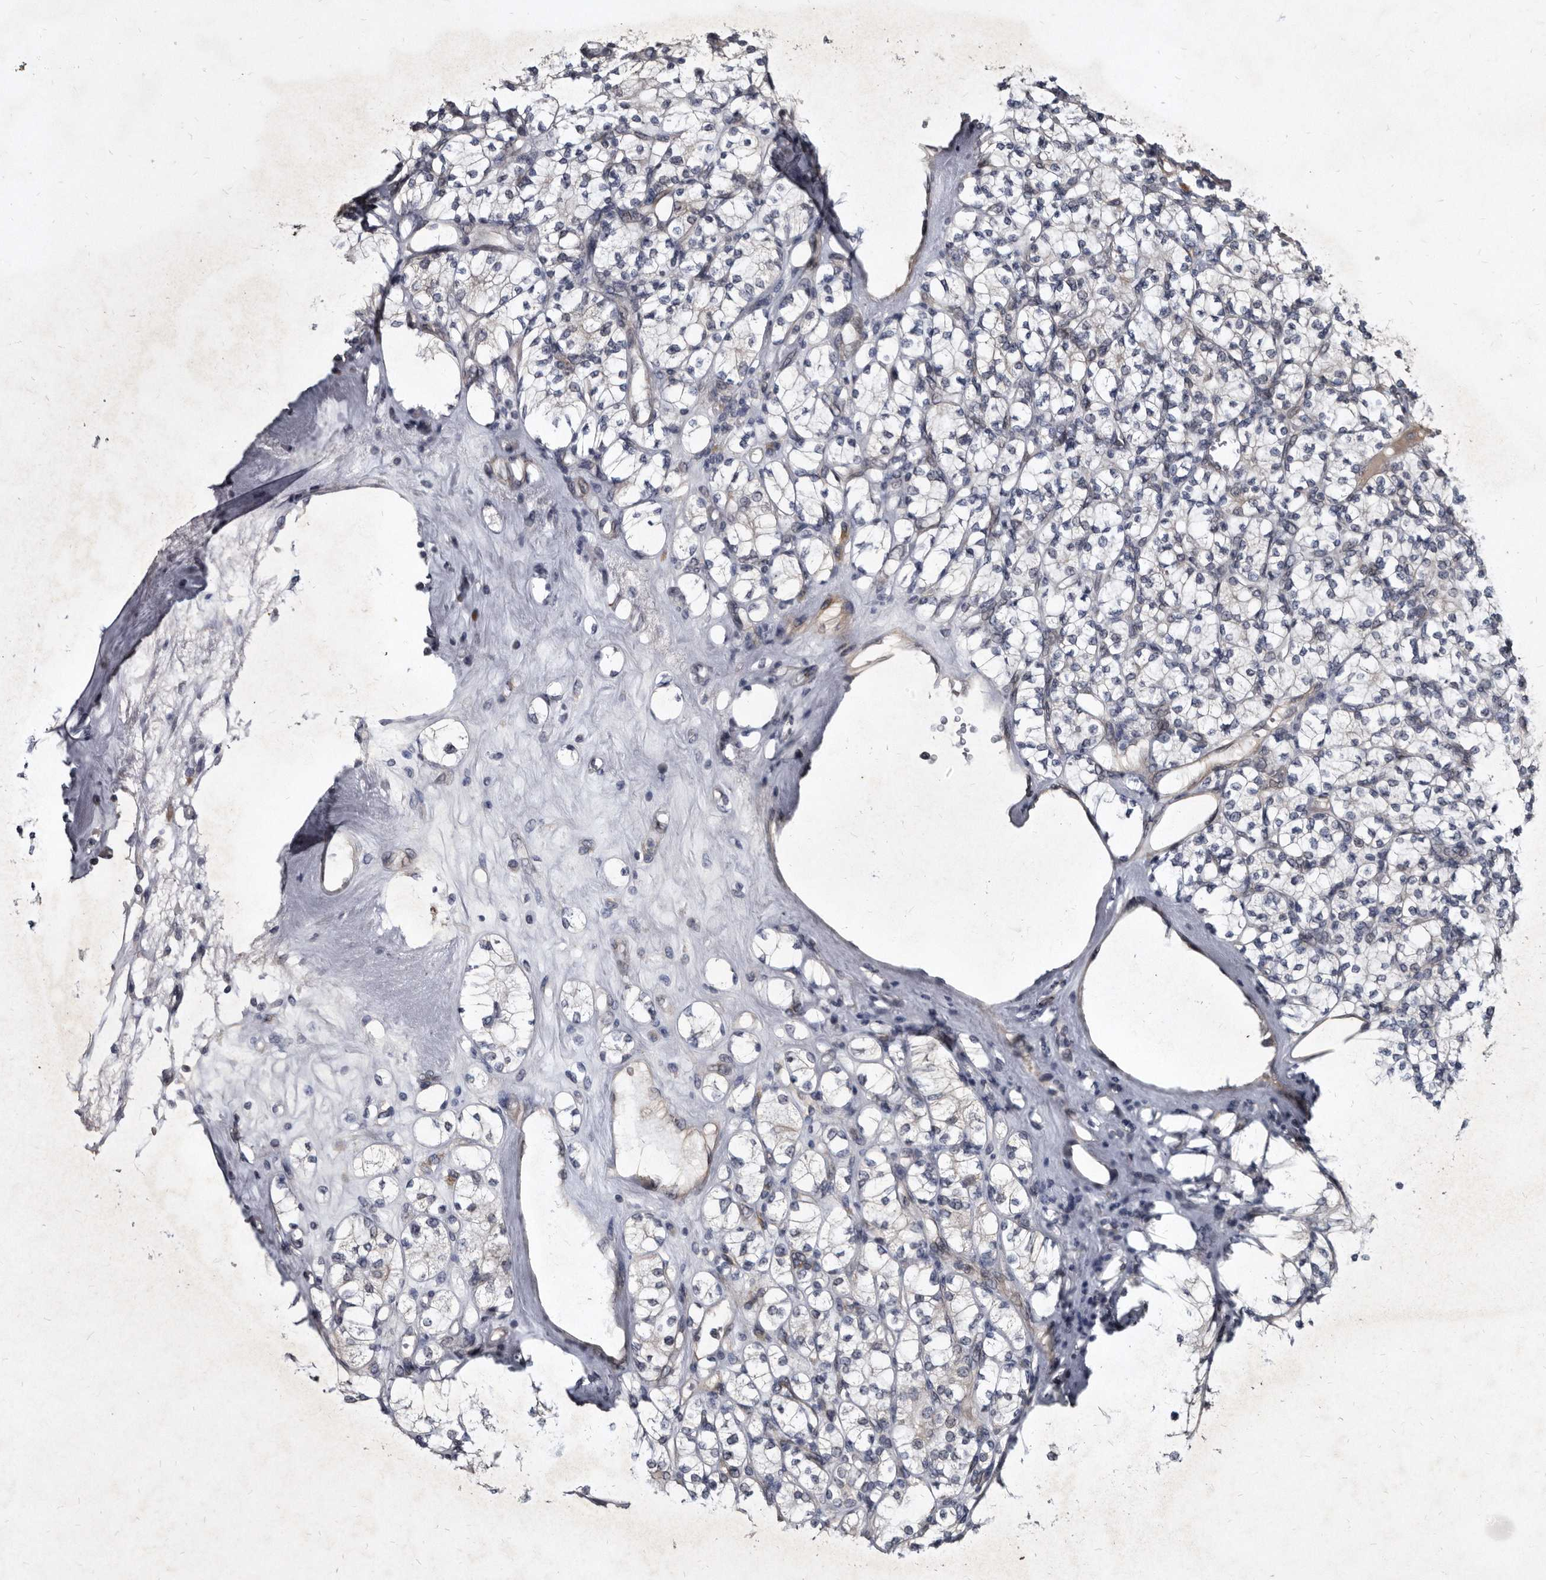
{"staining": {"intensity": "negative", "quantity": "none", "location": "none"}, "tissue": "renal cancer", "cell_type": "Tumor cells", "image_type": "cancer", "snomed": [{"axis": "morphology", "description": "Adenocarcinoma, NOS"}, {"axis": "topography", "description": "Kidney"}], "caption": "An immunohistochemistry (IHC) photomicrograph of renal adenocarcinoma is shown. There is no staining in tumor cells of renal adenocarcinoma. The staining is performed using DAB brown chromogen with nuclei counter-stained in using hematoxylin.", "gene": "PROM1", "patient": {"sex": "male", "age": 77}}